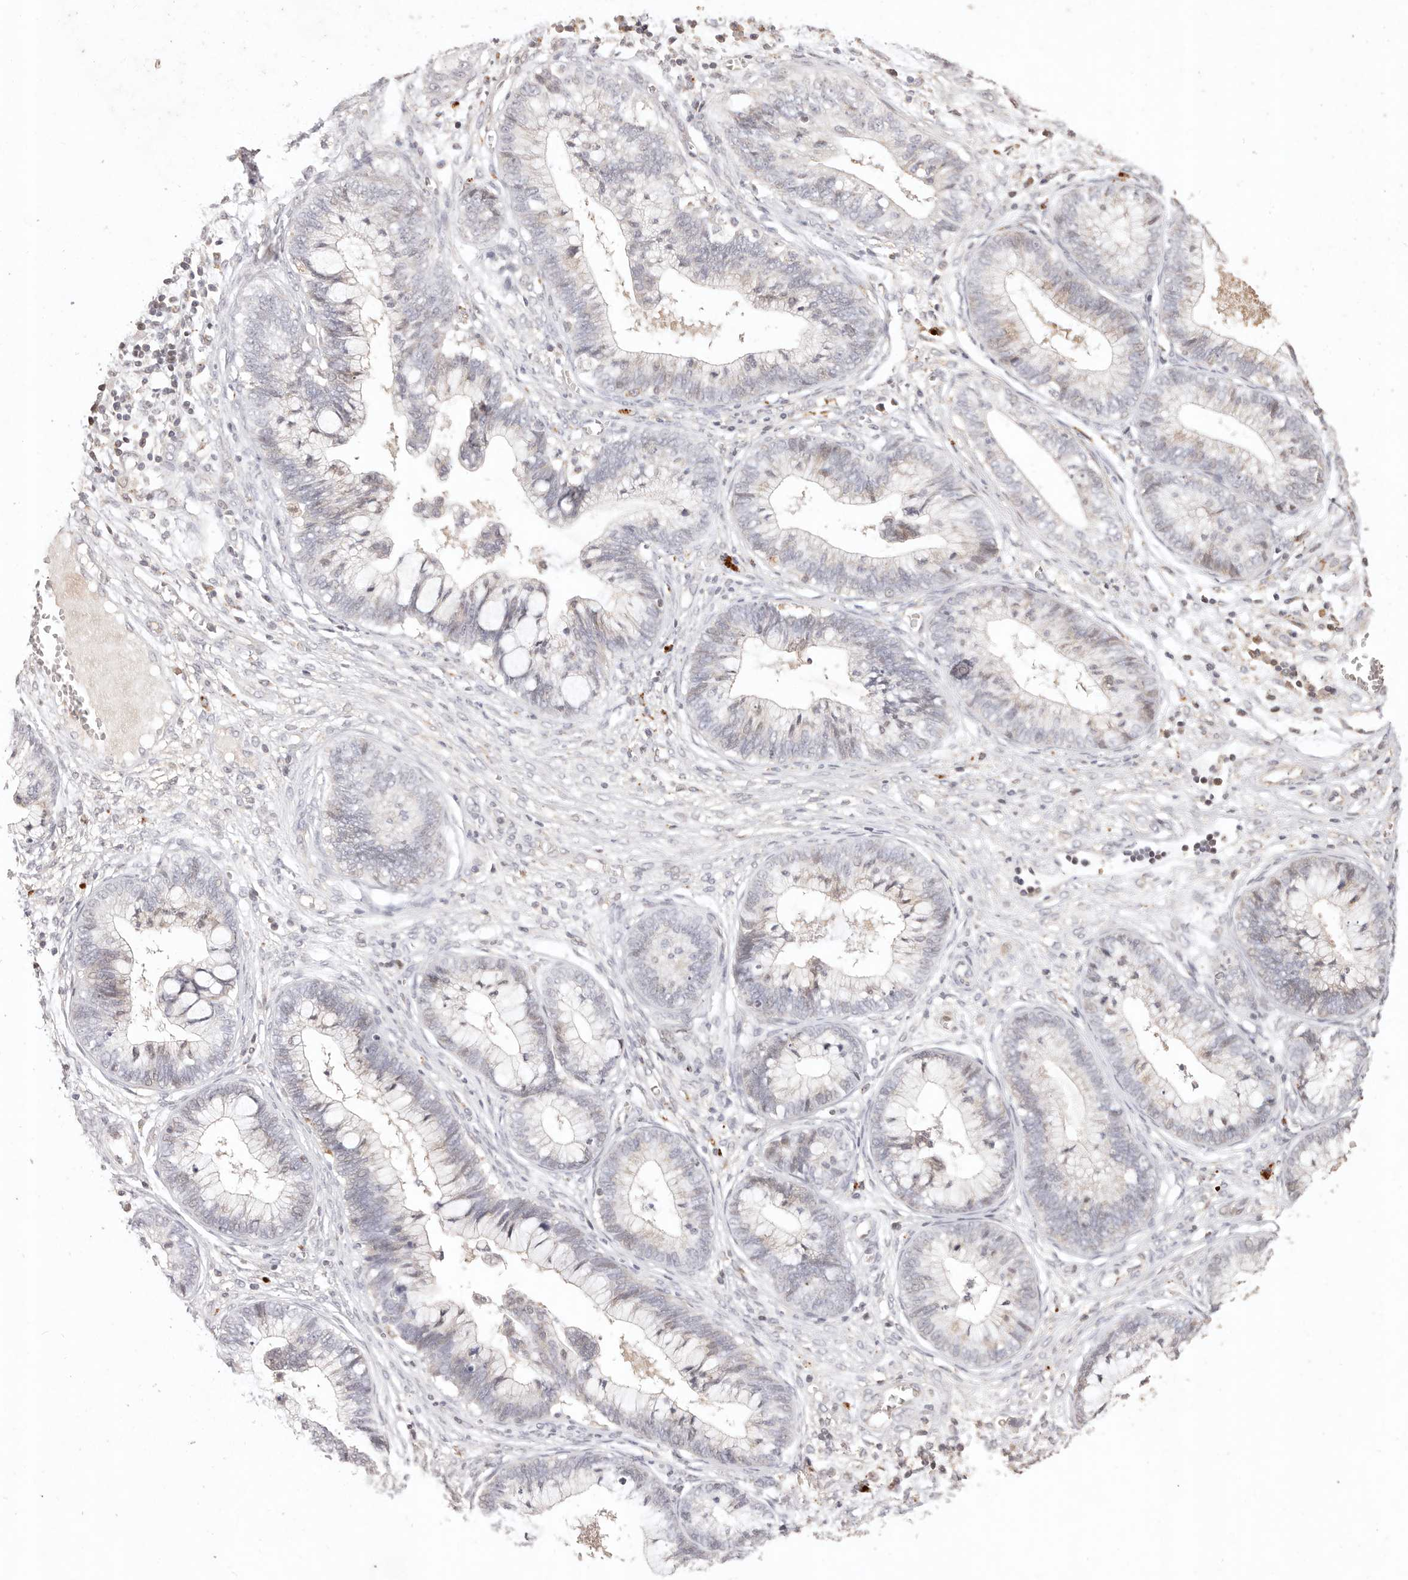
{"staining": {"intensity": "negative", "quantity": "none", "location": "none"}, "tissue": "cervical cancer", "cell_type": "Tumor cells", "image_type": "cancer", "snomed": [{"axis": "morphology", "description": "Adenocarcinoma, NOS"}, {"axis": "topography", "description": "Cervix"}], "caption": "Immunohistochemistry micrograph of human adenocarcinoma (cervical) stained for a protein (brown), which demonstrates no staining in tumor cells.", "gene": "KIF9", "patient": {"sex": "female", "age": 44}}